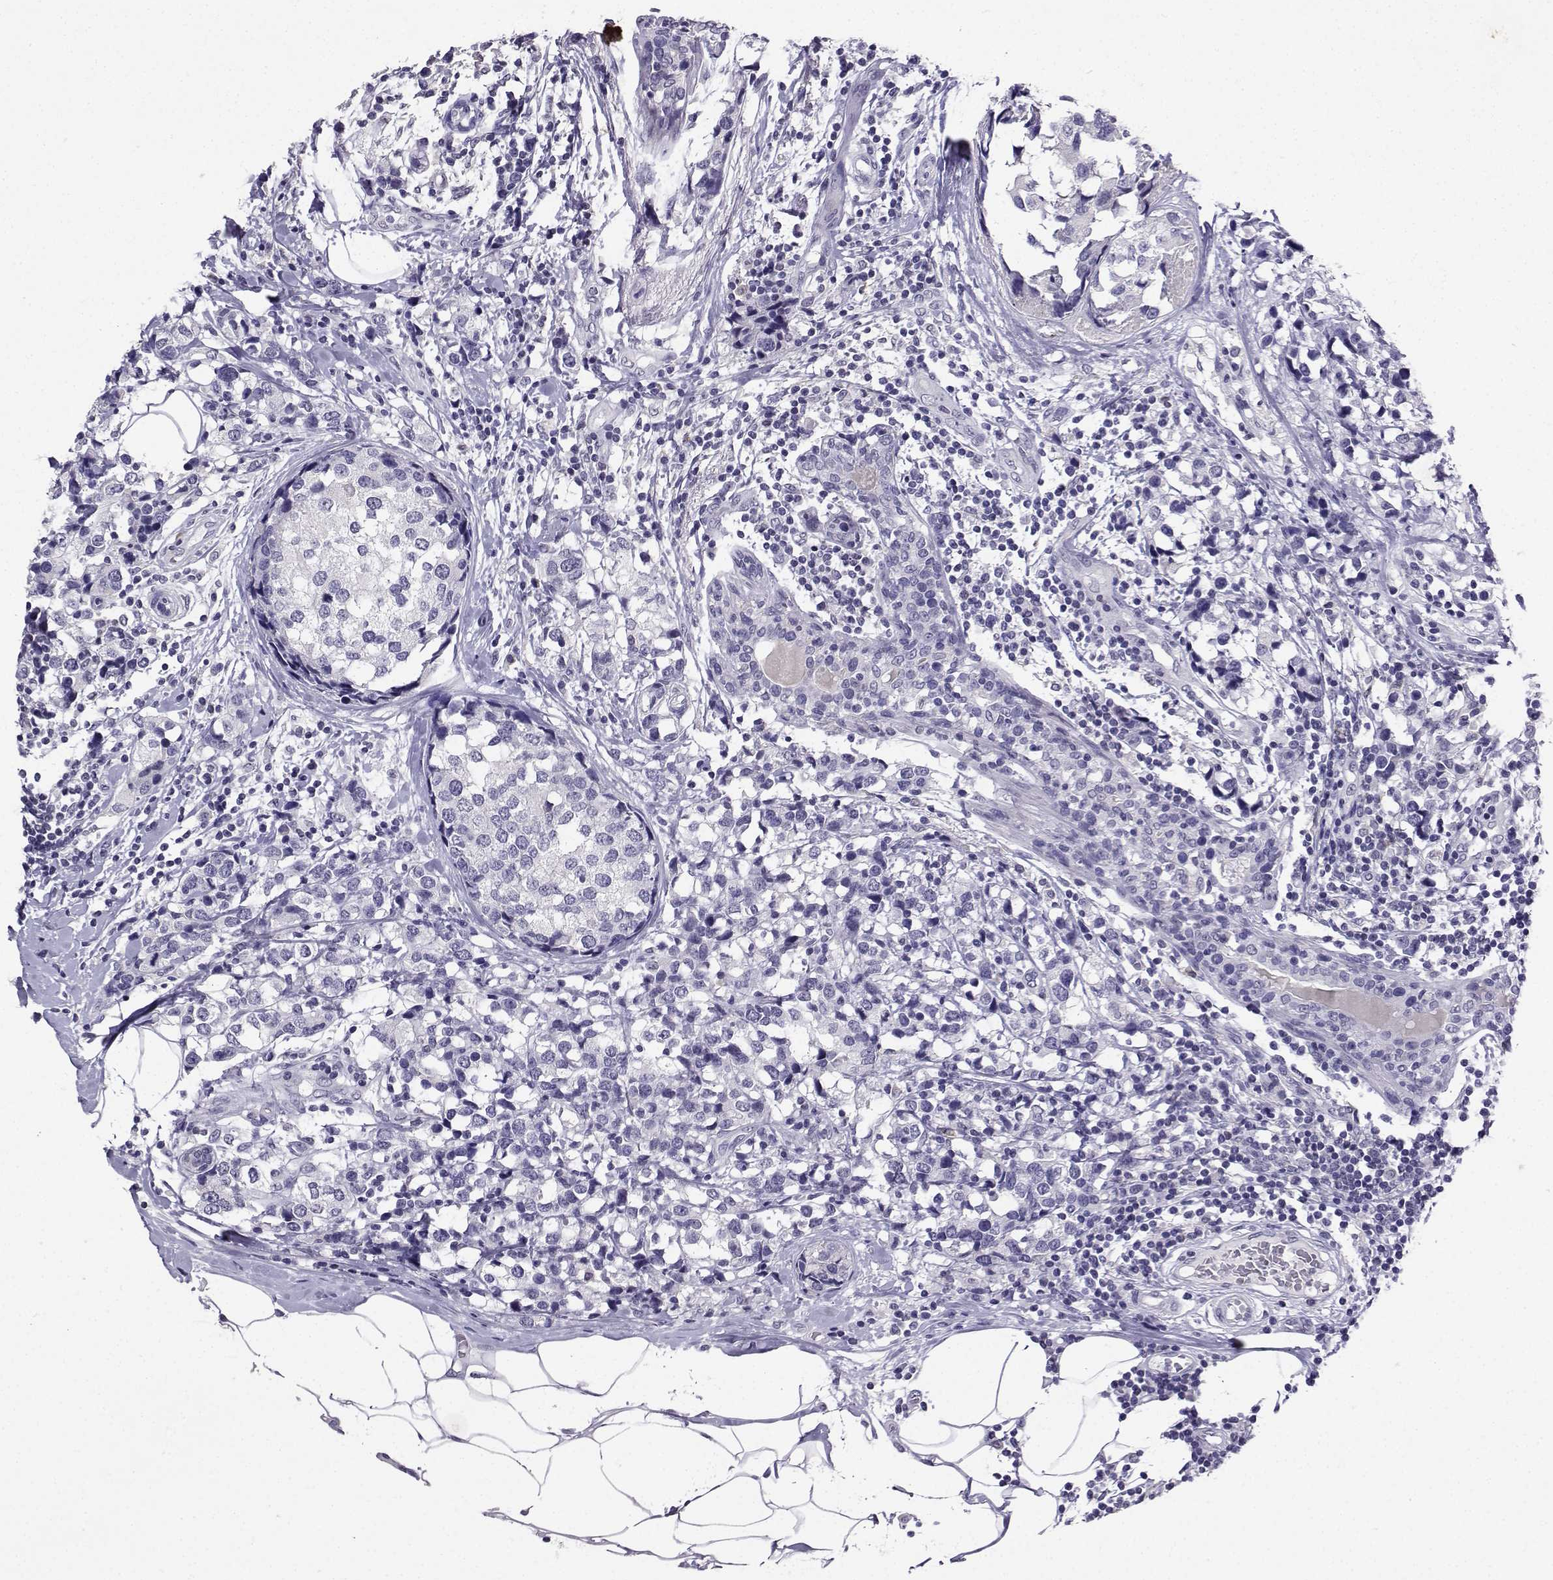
{"staining": {"intensity": "negative", "quantity": "none", "location": "none"}, "tissue": "breast cancer", "cell_type": "Tumor cells", "image_type": "cancer", "snomed": [{"axis": "morphology", "description": "Lobular carcinoma"}, {"axis": "topography", "description": "Breast"}], "caption": "Breast cancer was stained to show a protein in brown. There is no significant staining in tumor cells.", "gene": "TBR1", "patient": {"sex": "female", "age": 59}}